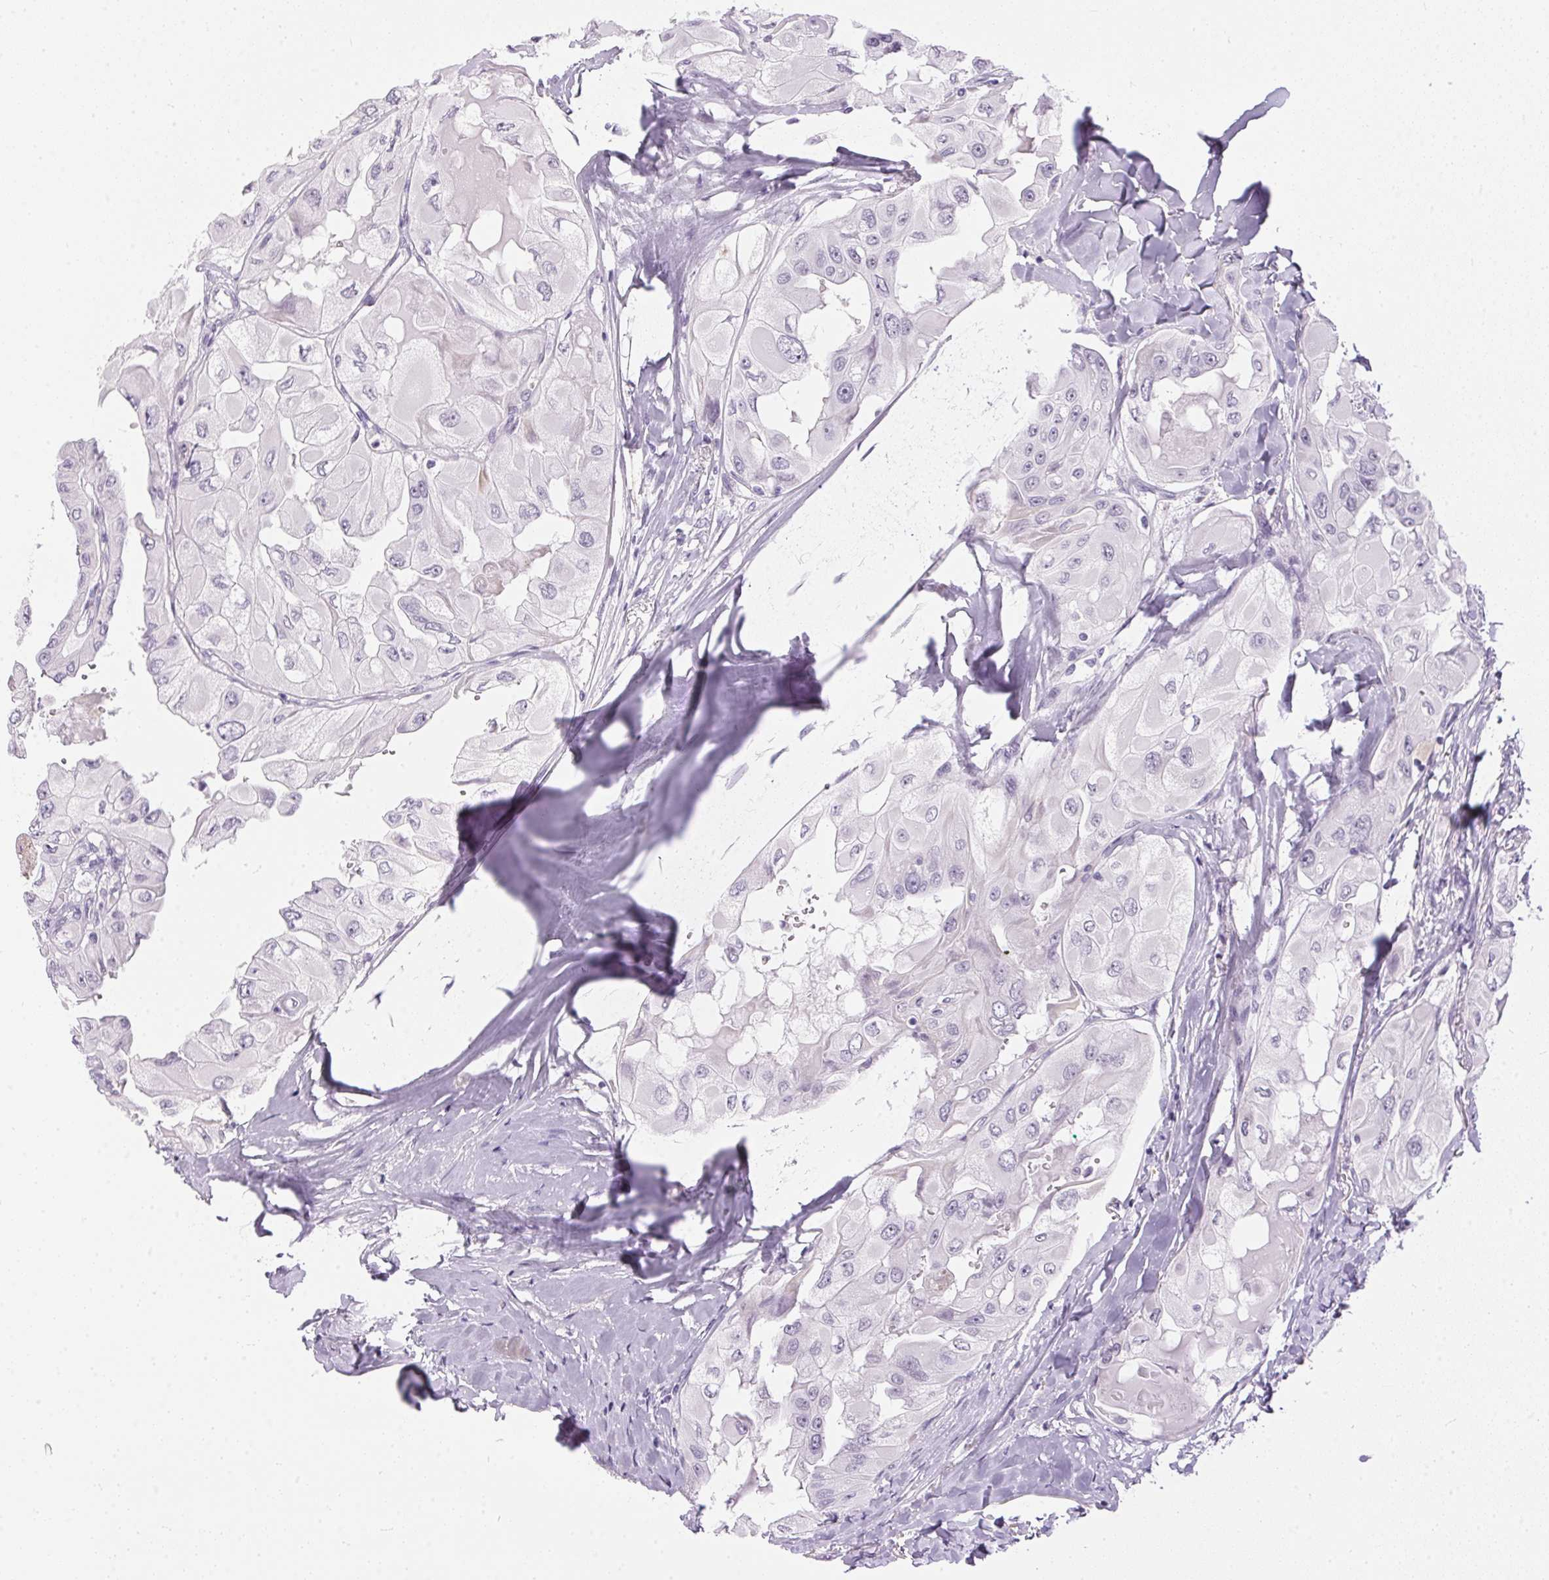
{"staining": {"intensity": "negative", "quantity": "none", "location": "none"}, "tissue": "thyroid cancer", "cell_type": "Tumor cells", "image_type": "cancer", "snomed": [{"axis": "morphology", "description": "Normal tissue, NOS"}, {"axis": "morphology", "description": "Papillary adenocarcinoma, NOS"}, {"axis": "topography", "description": "Thyroid gland"}], "caption": "There is no significant staining in tumor cells of thyroid cancer.", "gene": "GBP6", "patient": {"sex": "female", "age": 59}}